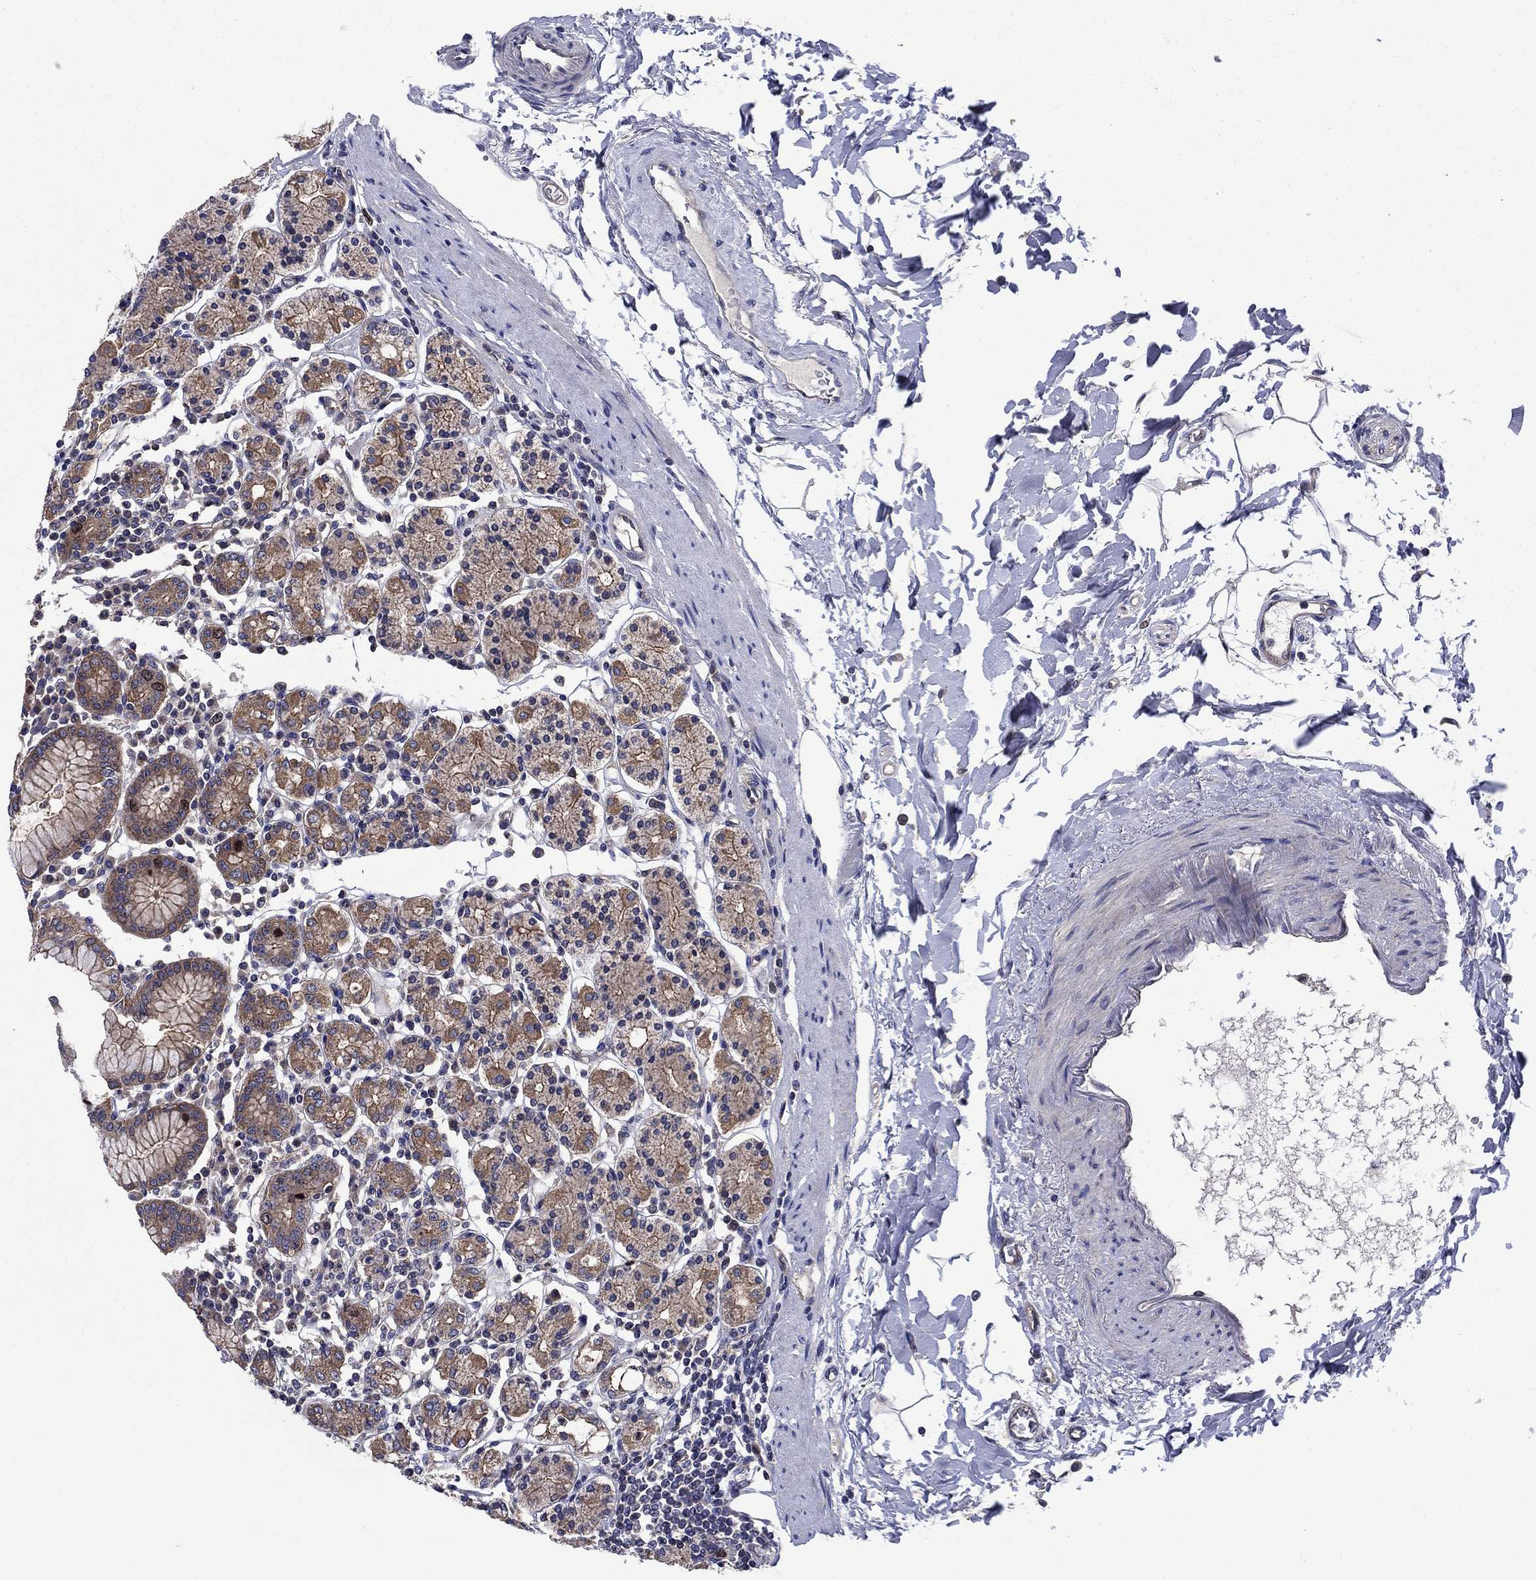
{"staining": {"intensity": "moderate", "quantity": "<25%", "location": "cytoplasmic/membranous"}, "tissue": "stomach", "cell_type": "Glandular cells", "image_type": "normal", "snomed": [{"axis": "morphology", "description": "Normal tissue, NOS"}, {"axis": "topography", "description": "Stomach, upper"}, {"axis": "topography", "description": "Stomach"}], "caption": "Glandular cells demonstrate moderate cytoplasmic/membranous positivity in approximately <25% of cells in benign stomach. (IHC, brightfield microscopy, high magnification).", "gene": "KIF22", "patient": {"sex": "male", "age": 62}}